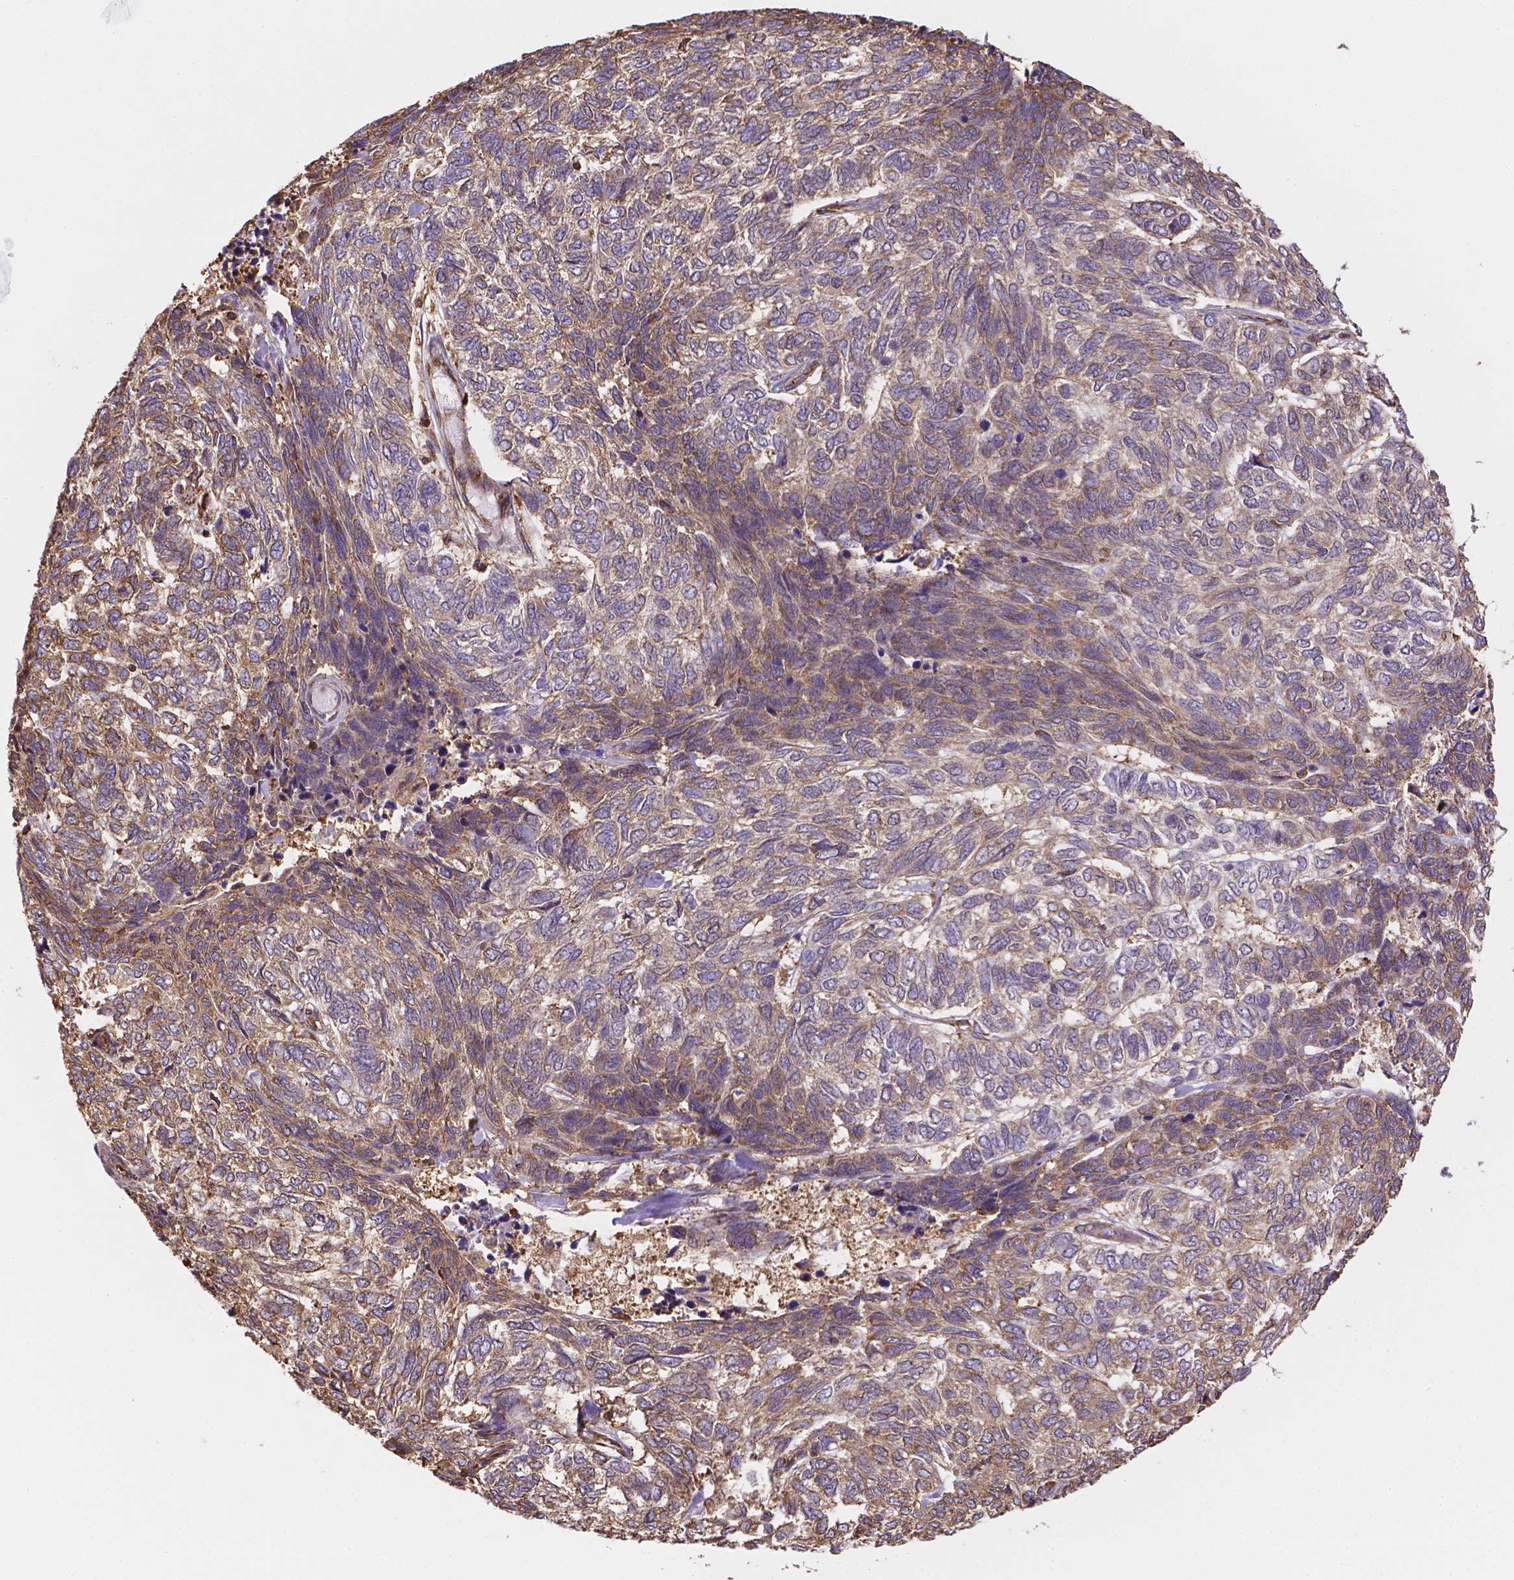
{"staining": {"intensity": "weak", "quantity": ">75%", "location": "cytoplasmic/membranous"}, "tissue": "skin cancer", "cell_type": "Tumor cells", "image_type": "cancer", "snomed": [{"axis": "morphology", "description": "Basal cell carcinoma"}, {"axis": "topography", "description": "Skin"}], "caption": "Protein staining demonstrates weak cytoplasmic/membranous expression in about >75% of tumor cells in basal cell carcinoma (skin).", "gene": "DMWD", "patient": {"sex": "female", "age": 65}}